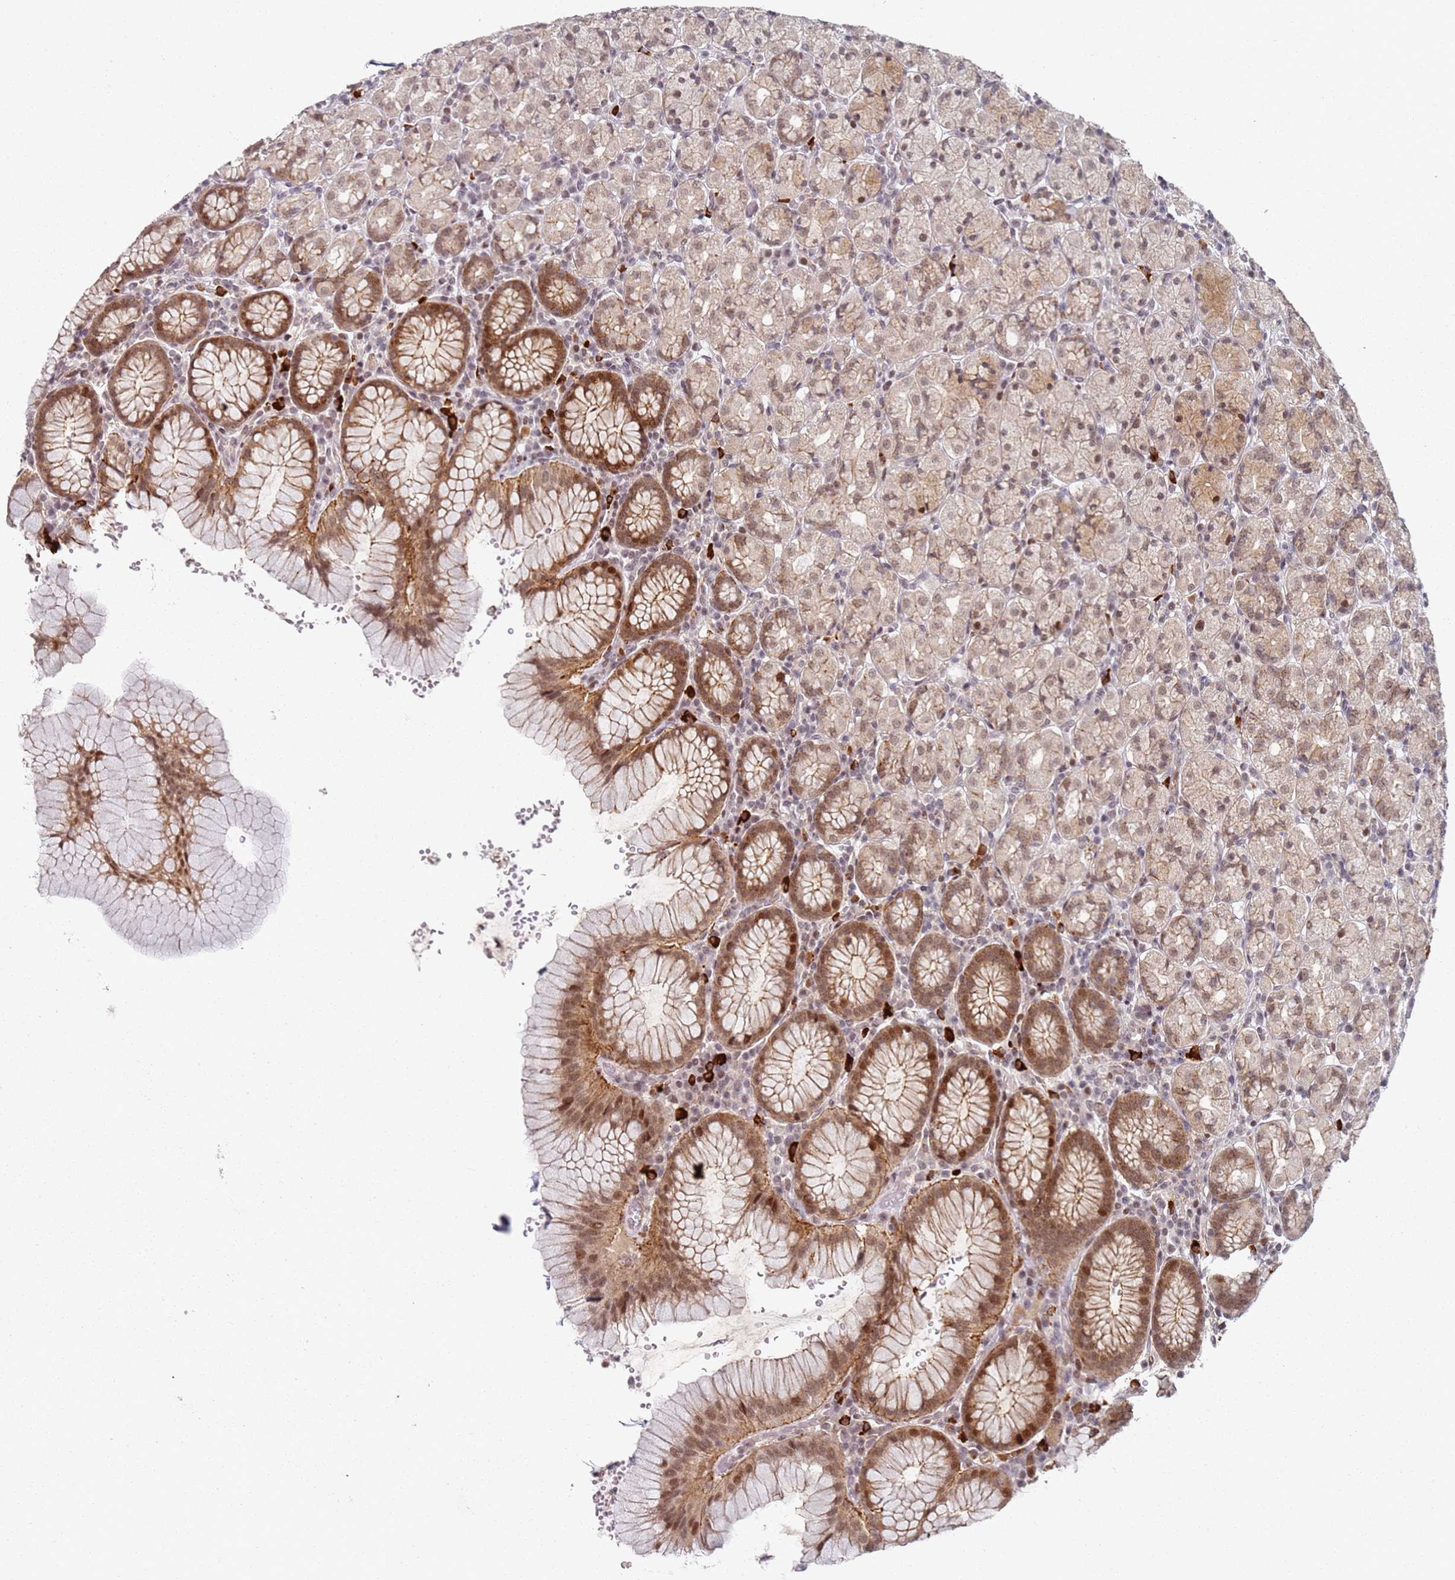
{"staining": {"intensity": "strong", "quantity": ">75%", "location": "cytoplasmic/membranous,nuclear"}, "tissue": "stomach", "cell_type": "Glandular cells", "image_type": "normal", "snomed": [{"axis": "morphology", "description": "Normal tissue, NOS"}, {"axis": "topography", "description": "Stomach, upper"}, {"axis": "topography", "description": "Stomach"}], "caption": "IHC staining of unremarkable stomach, which displays high levels of strong cytoplasmic/membranous,nuclear positivity in approximately >75% of glandular cells indicating strong cytoplasmic/membranous,nuclear protein positivity. The staining was performed using DAB (3,3'-diaminobenzidine) (brown) for protein detection and nuclei were counterstained in hematoxylin (blue).", "gene": "ATF6B", "patient": {"sex": "male", "age": 62}}